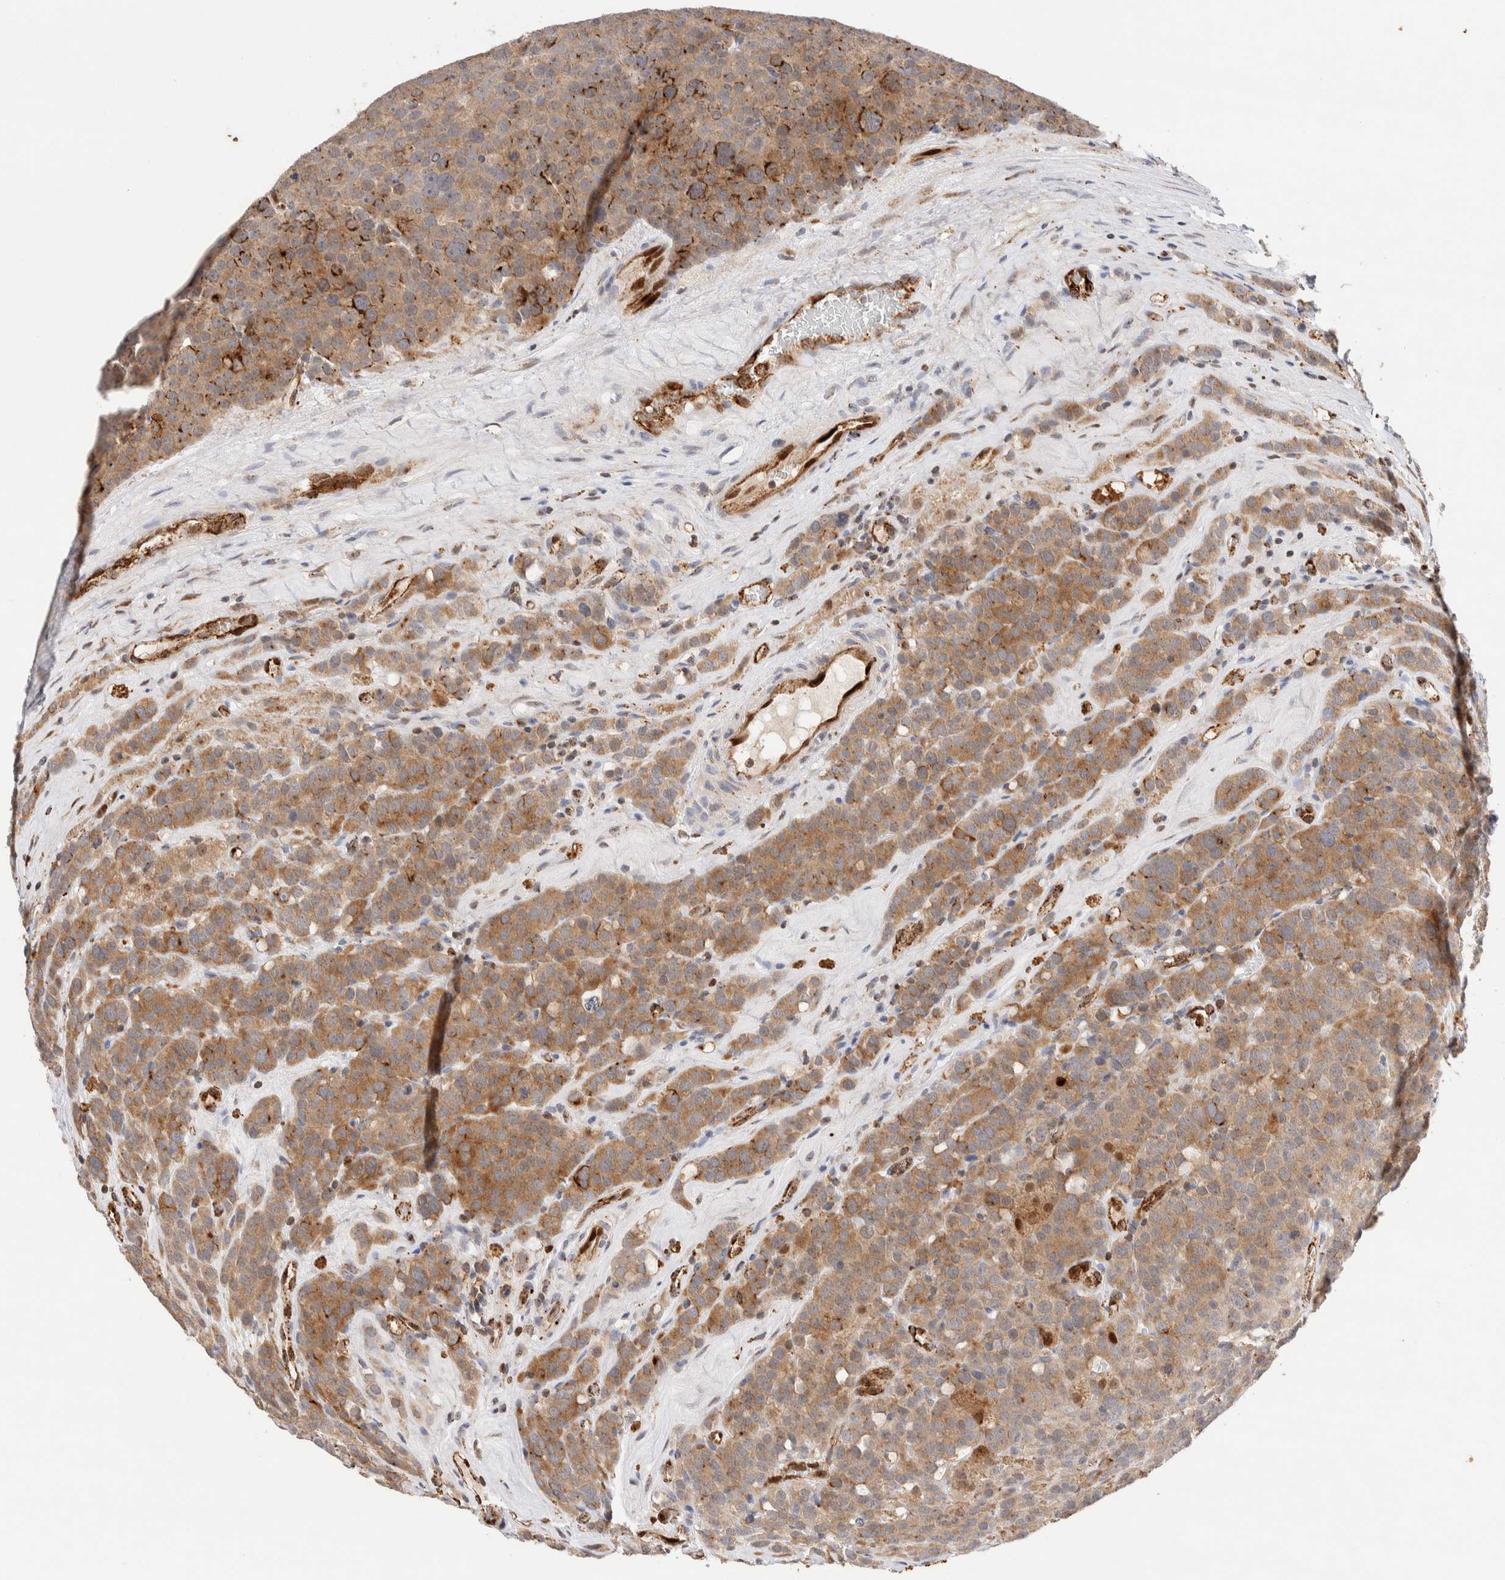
{"staining": {"intensity": "strong", "quantity": "25%-75%", "location": "cytoplasmic/membranous"}, "tissue": "testis cancer", "cell_type": "Tumor cells", "image_type": "cancer", "snomed": [{"axis": "morphology", "description": "Seminoma, NOS"}, {"axis": "topography", "description": "Testis"}], "caption": "Testis seminoma tissue displays strong cytoplasmic/membranous staining in approximately 25%-75% of tumor cells The staining was performed using DAB (3,3'-diaminobenzidine), with brown indicating positive protein expression. Nuclei are stained blue with hematoxylin.", "gene": "NSMAF", "patient": {"sex": "male", "age": 71}}